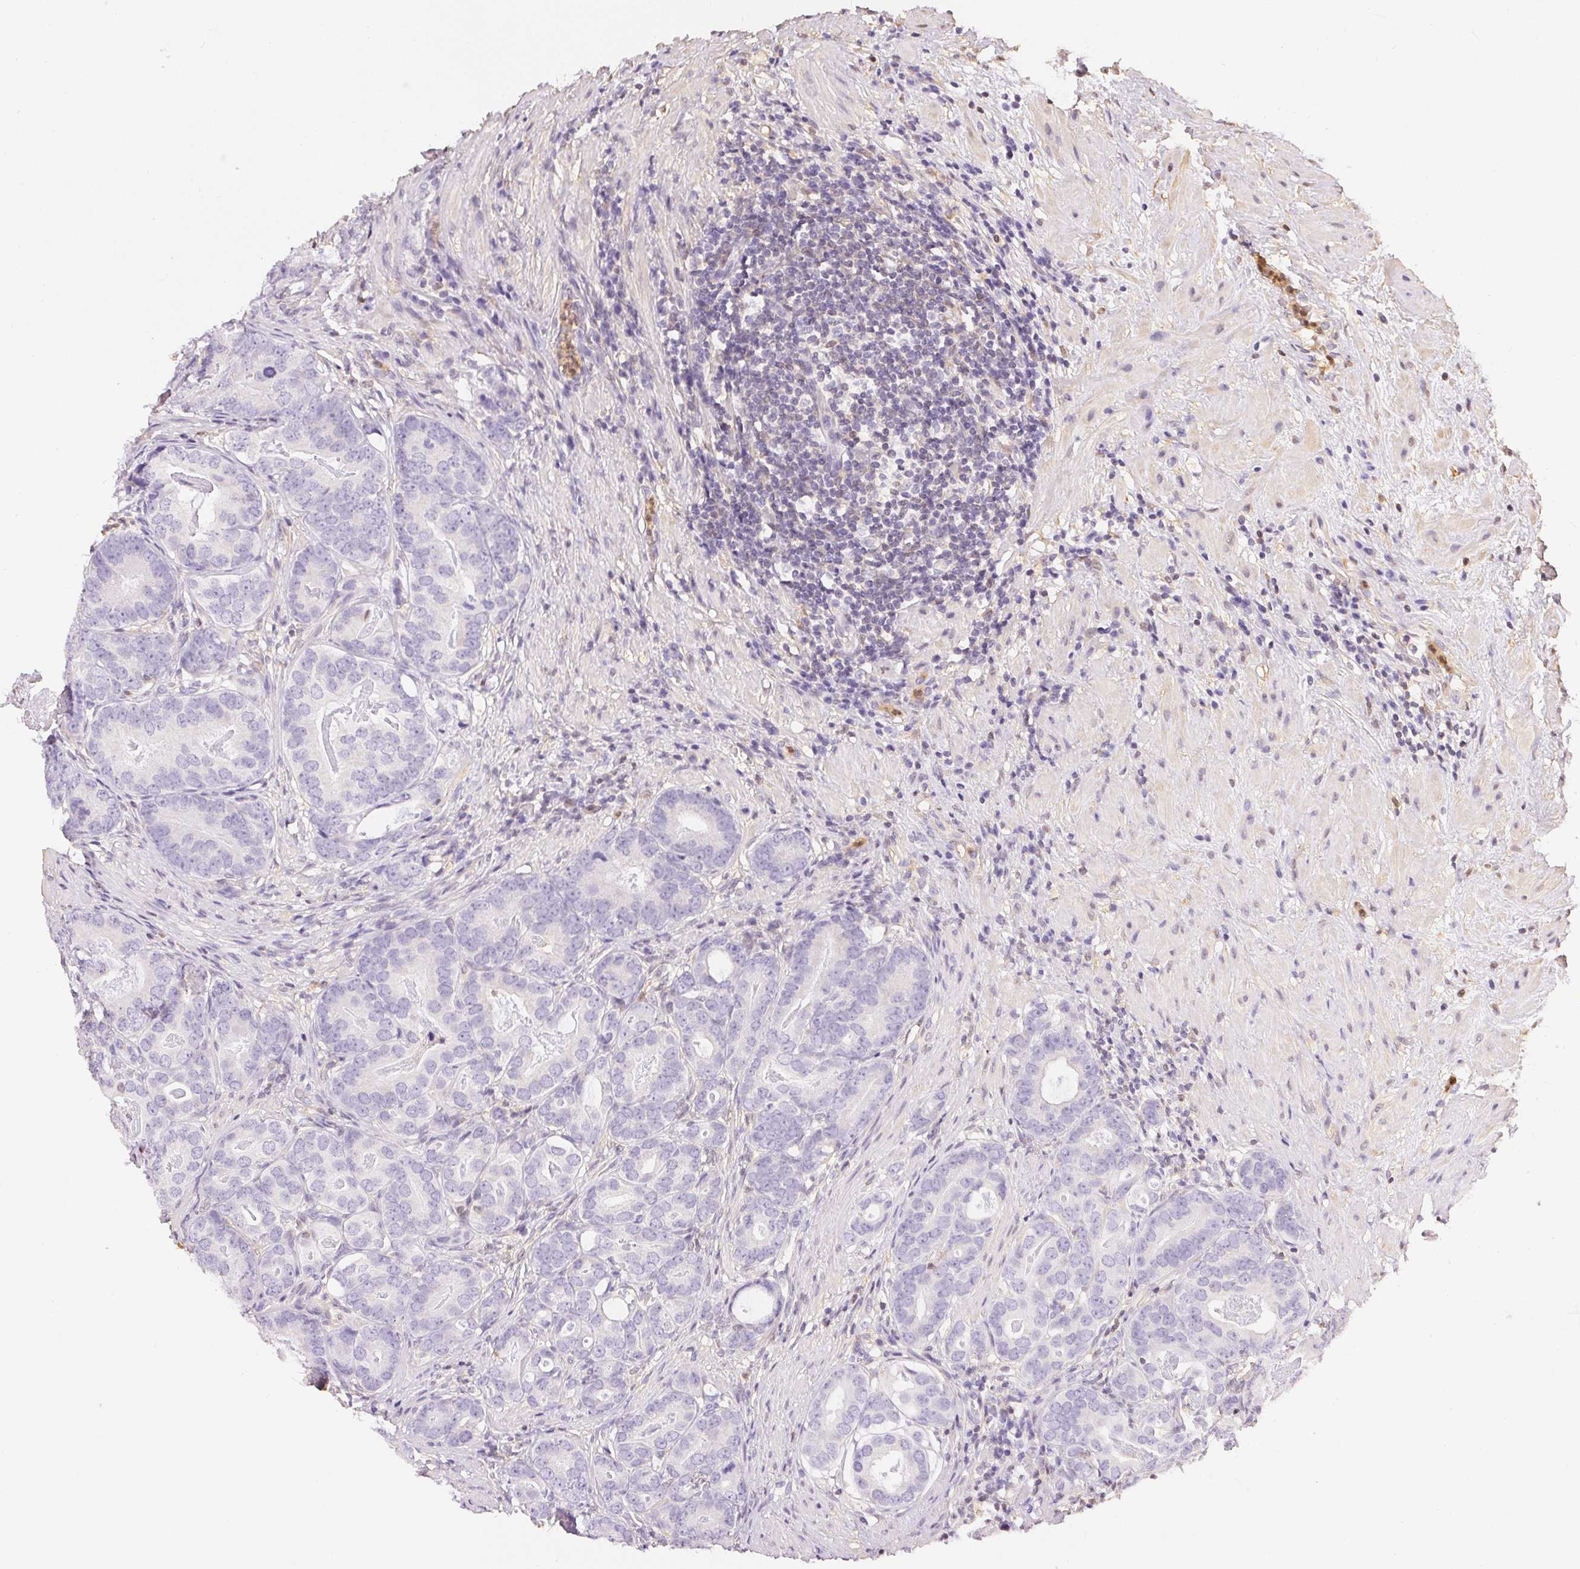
{"staining": {"intensity": "negative", "quantity": "none", "location": "none"}, "tissue": "prostate cancer", "cell_type": "Tumor cells", "image_type": "cancer", "snomed": [{"axis": "morphology", "description": "Adenocarcinoma, Low grade"}, {"axis": "topography", "description": "Prostate and seminal vesicle, NOS"}], "caption": "Immunohistochemistry of human prostate adenocarcinoma (low-grade) exhibits no staining in tumor cells.", "gene": "S100A3", "patient": {"sex": "male", "age": 71}}